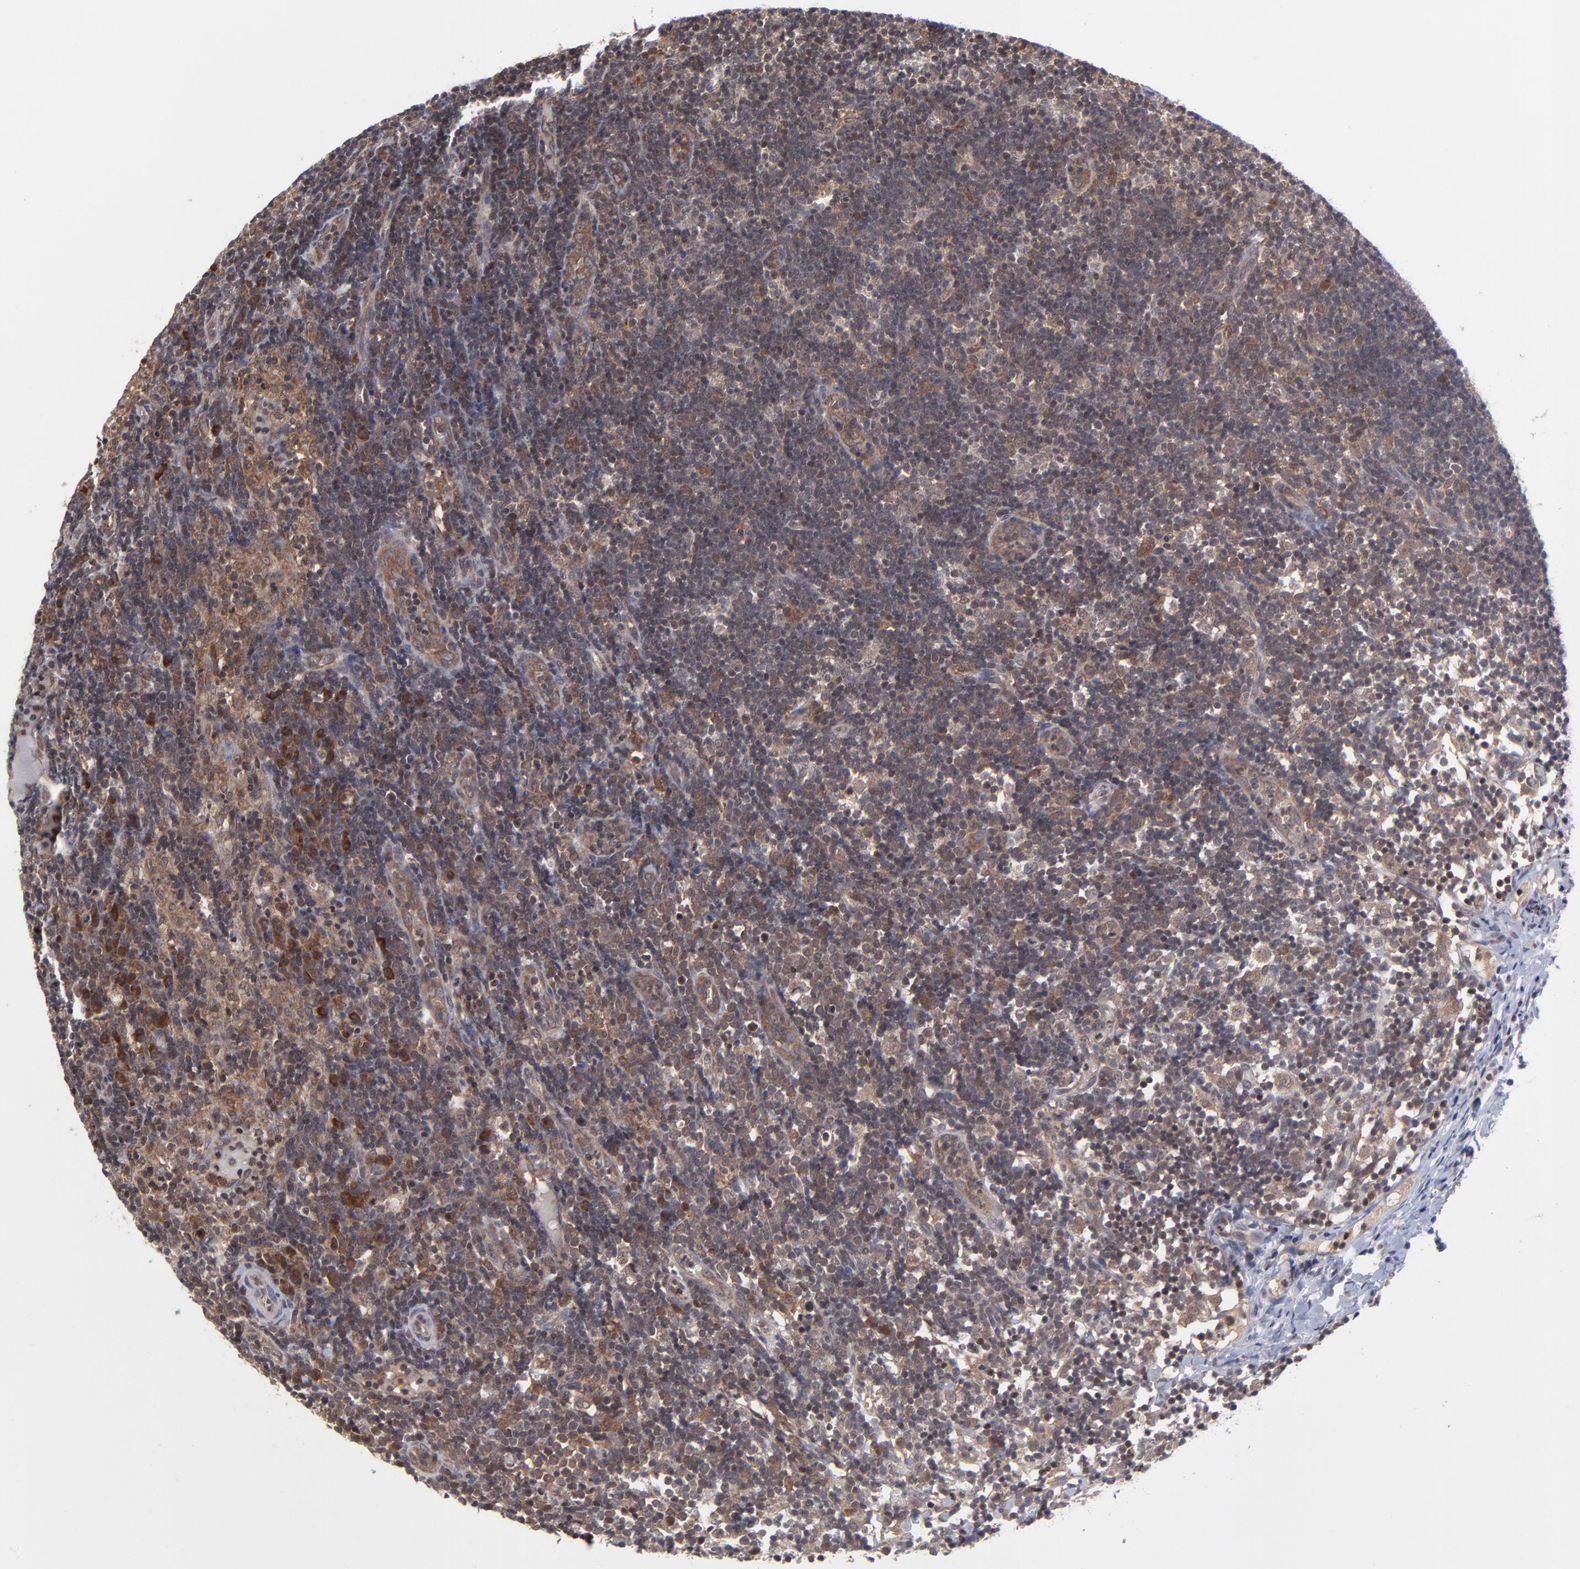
{"staining": {"intensity": "moderate", "quantity": ">75%", "location": "cytoplasmic/membranous"}, "tissue": "lymph node", "cell_type": "Germinal center cells", "image_type": "normal", "snomed": [{"axis": "morphology", "description": "Normal tissue, NOS"}, {"axis": "morphology", "description": "Inflammation, NOS"}, {"axis": "topography", "description": "Lymph node"}, {"axis": "topography", "description": "Salivary gland"}], "caption": "DAB (3,3'-diaminobenzidine) immunohistochemical staining of normal human lymph node exhibits moderate cytoplasmic/membranous protein expression in about >75% of germinal center cells. The staining was performed using DAB to visualize the protein expression in brown, while the nuclei were stained in blue with hematoxylin (Magnification: 20x).", "gene": "UBE2L6", "patient": {"sex": "male", "age": 3}}